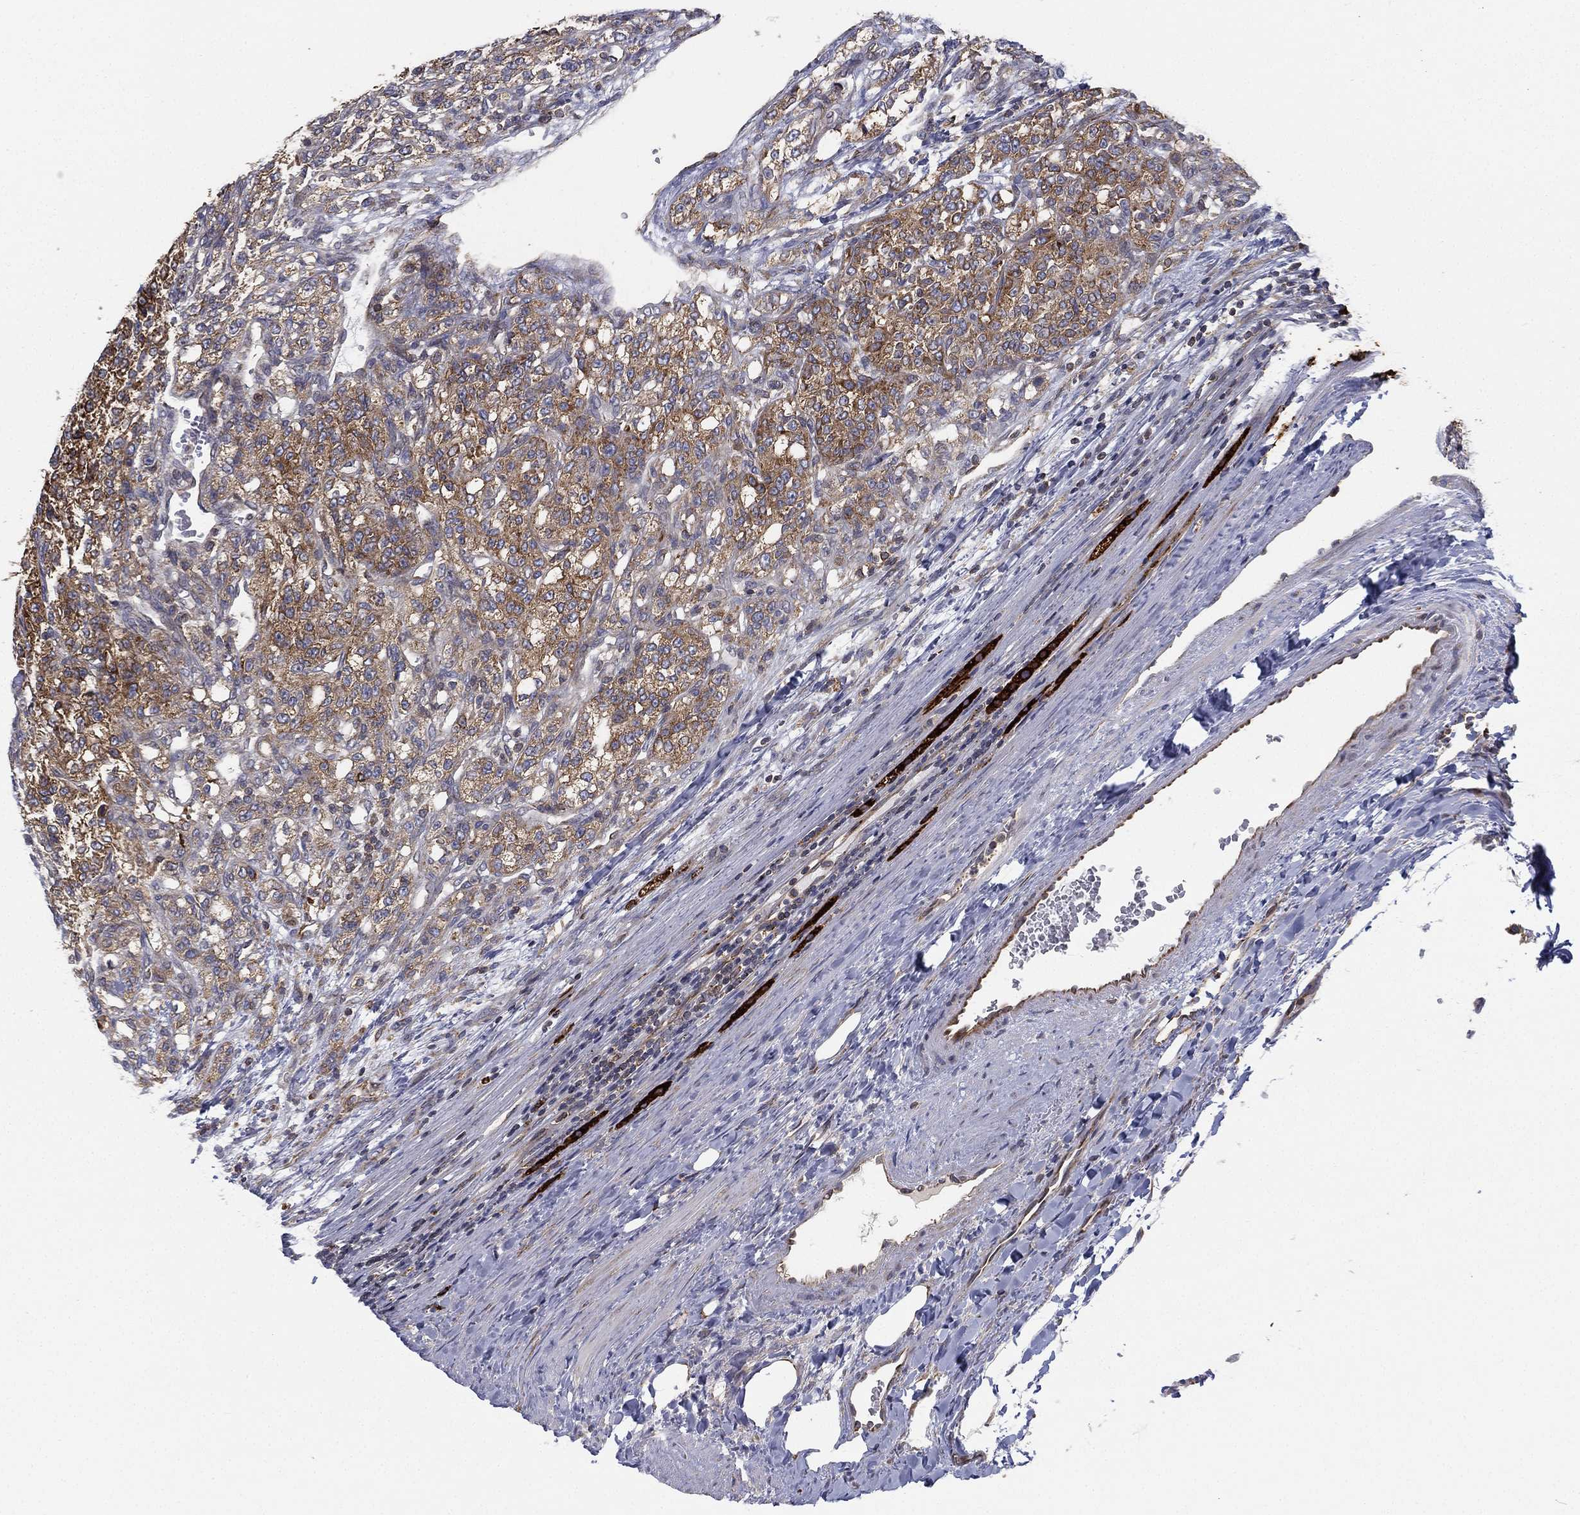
{"staining": {"intensity": "moderate", "quantity": "25%-75%", "location": "cytoplasmic/membranous"}, "tissue": "renal cancer", "cell_type": "Tumor cells", "image_type": "cancer", "snomed": [{"axis": "morphology", "description": "Adenocarcinoma, NOS"}, {"axis": "topography", "description": "Kidney"}], "caption": "Approximately 25%-75% of tumor cells in human adenocarcinoma (renal) exhibit moderate cytoplasmic/membranous protein positivity as visualized by brown immunohistochemical staining.", "gene": "CYB5B", "patient": {"sex": "female", "age": 63}}